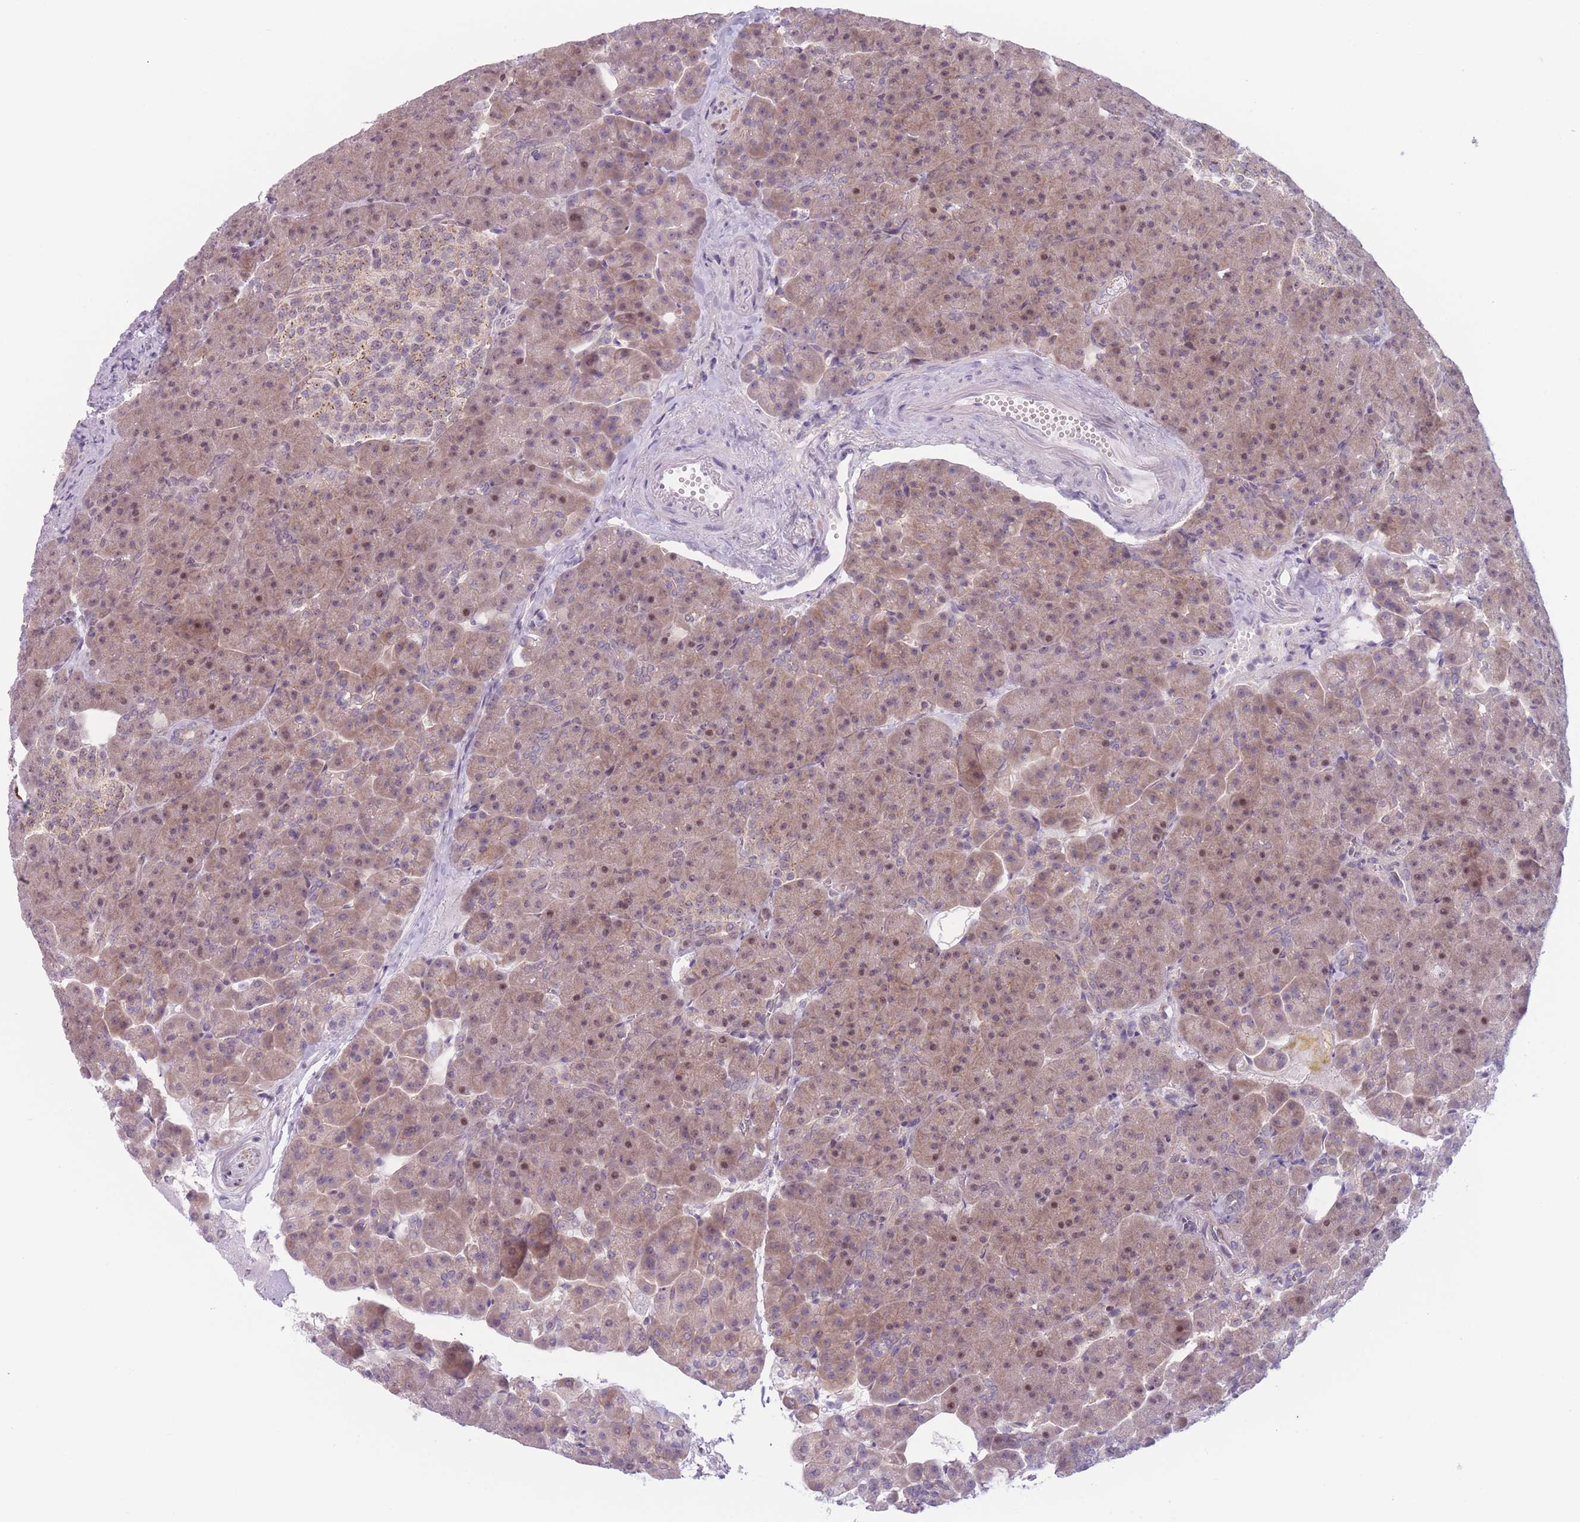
{"staining": {"intensity": "moderate", "quantity": ">75%", "location": "cytoplasmic/membranous,nuclear"}, "tissue": "pancreas", "cell_type": "Exocrine glandular cells", "image_type": "normal", "snomed": [{"axis": "morphology", "description": "Normal tissue, NOS"}, {"axis": "topography", "description": "Pancreas"}], "caption": "The micrograph reveals staining of normal pancreas, revealing moderate cytoplasmic/membranous,nuclear protein expression (brown color) within exocrine glandular cells.", "gene": "ENSG00000267179", "patient": {"sex": "female", "age": 74}}